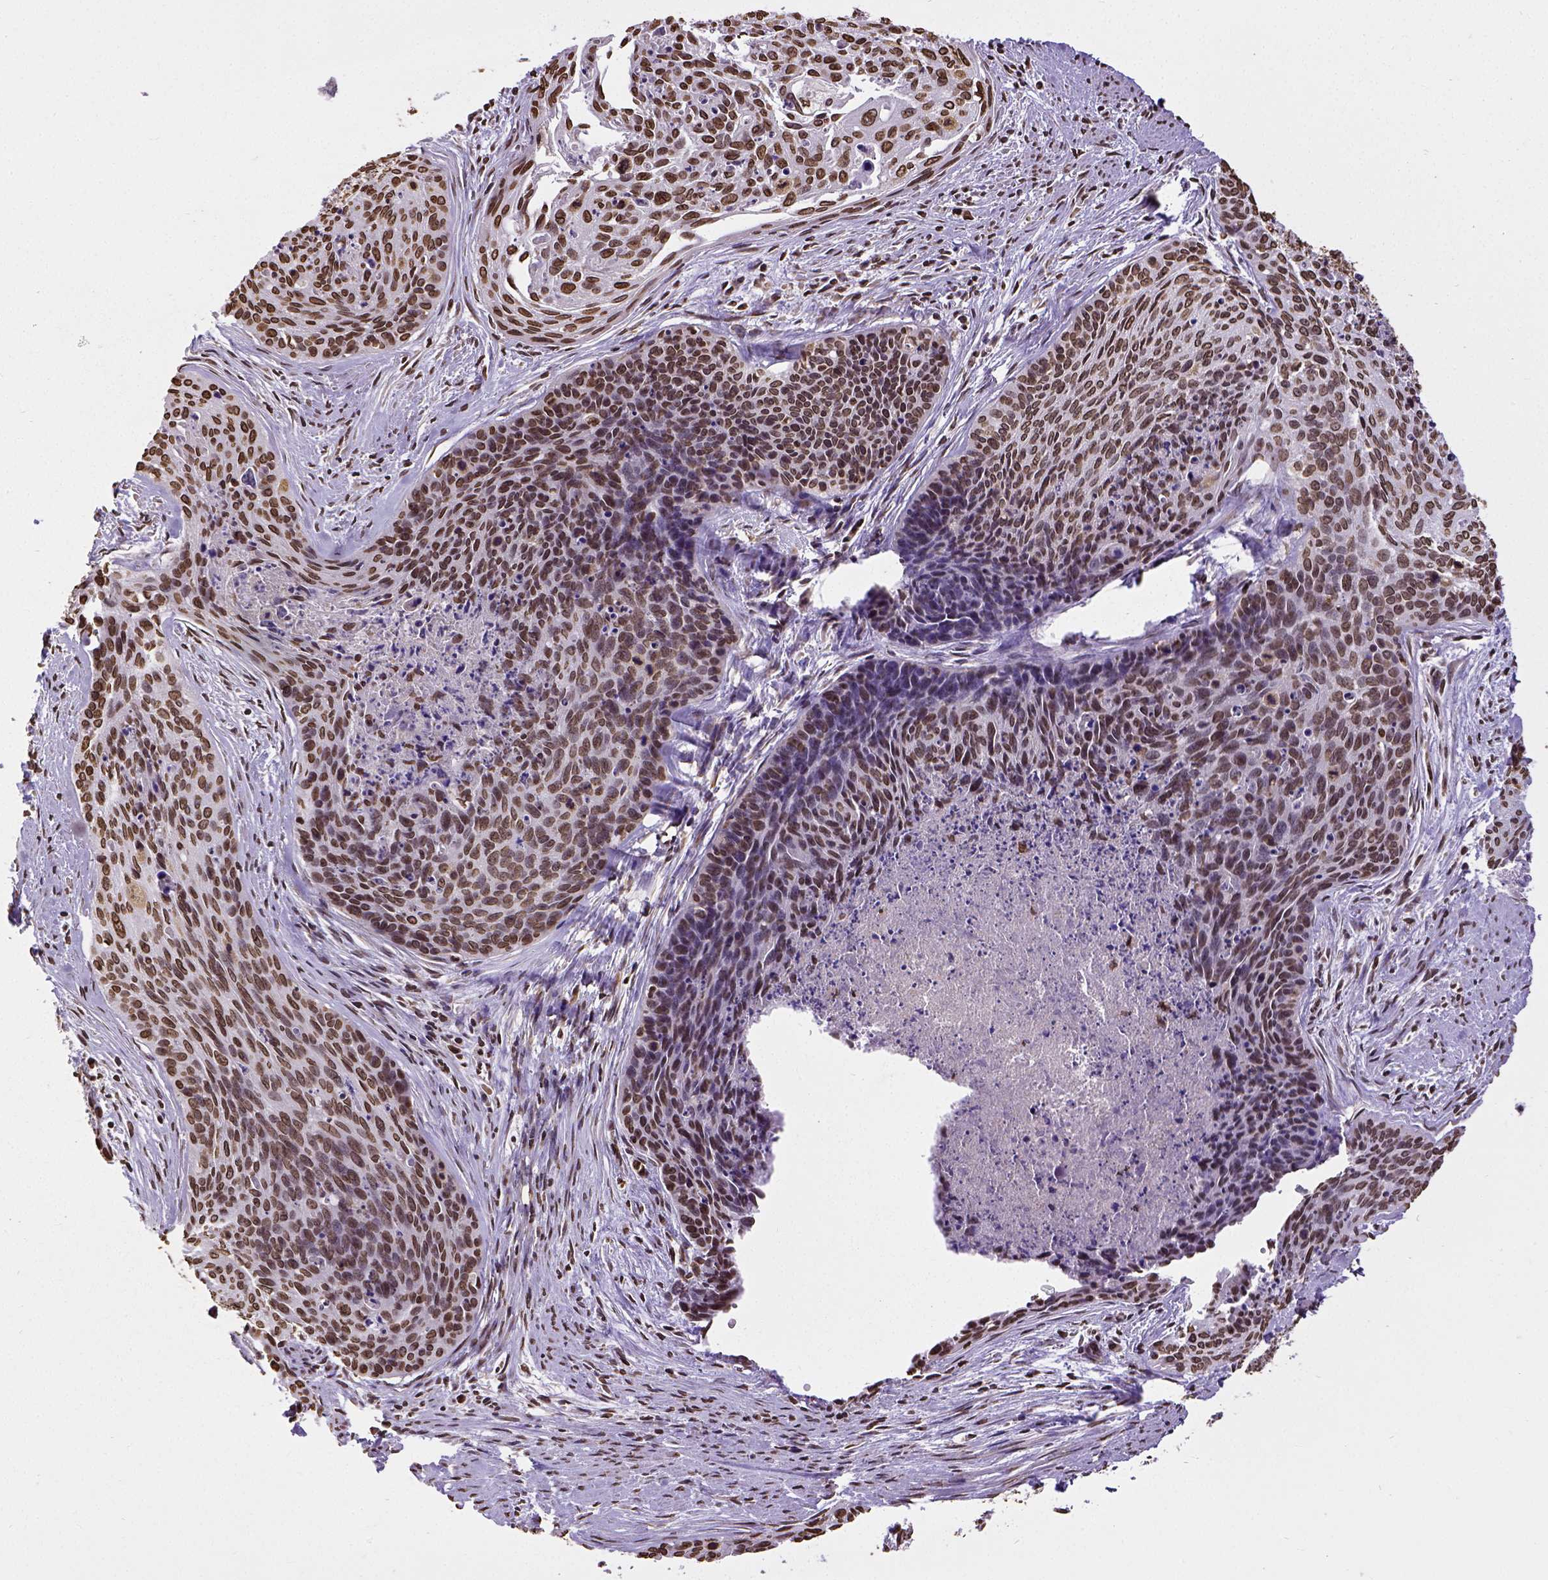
{"staining": {"intensity": "strong", "quantity": ">75%", "location": "cytoplasmic/membranous,nuclear"}, "tissue": "cervical cancer", "cell_type": "Tumor cells", "image_type": "cancer", "snomed": [{"axis": "morphology", "description": "Squamous cell carcinoma, NOS"}, {"axis": "topography", "description": "Cervix"}], "caption": "This image displays immunohistochemistry staining of squamous cell carcinoma (cervical), with high strong cytoplasmic/membranous and nuclear expression in about >75% of tumor cells.", "gene": "MTDH", "patient": {"sex": "female", "age": 55}}